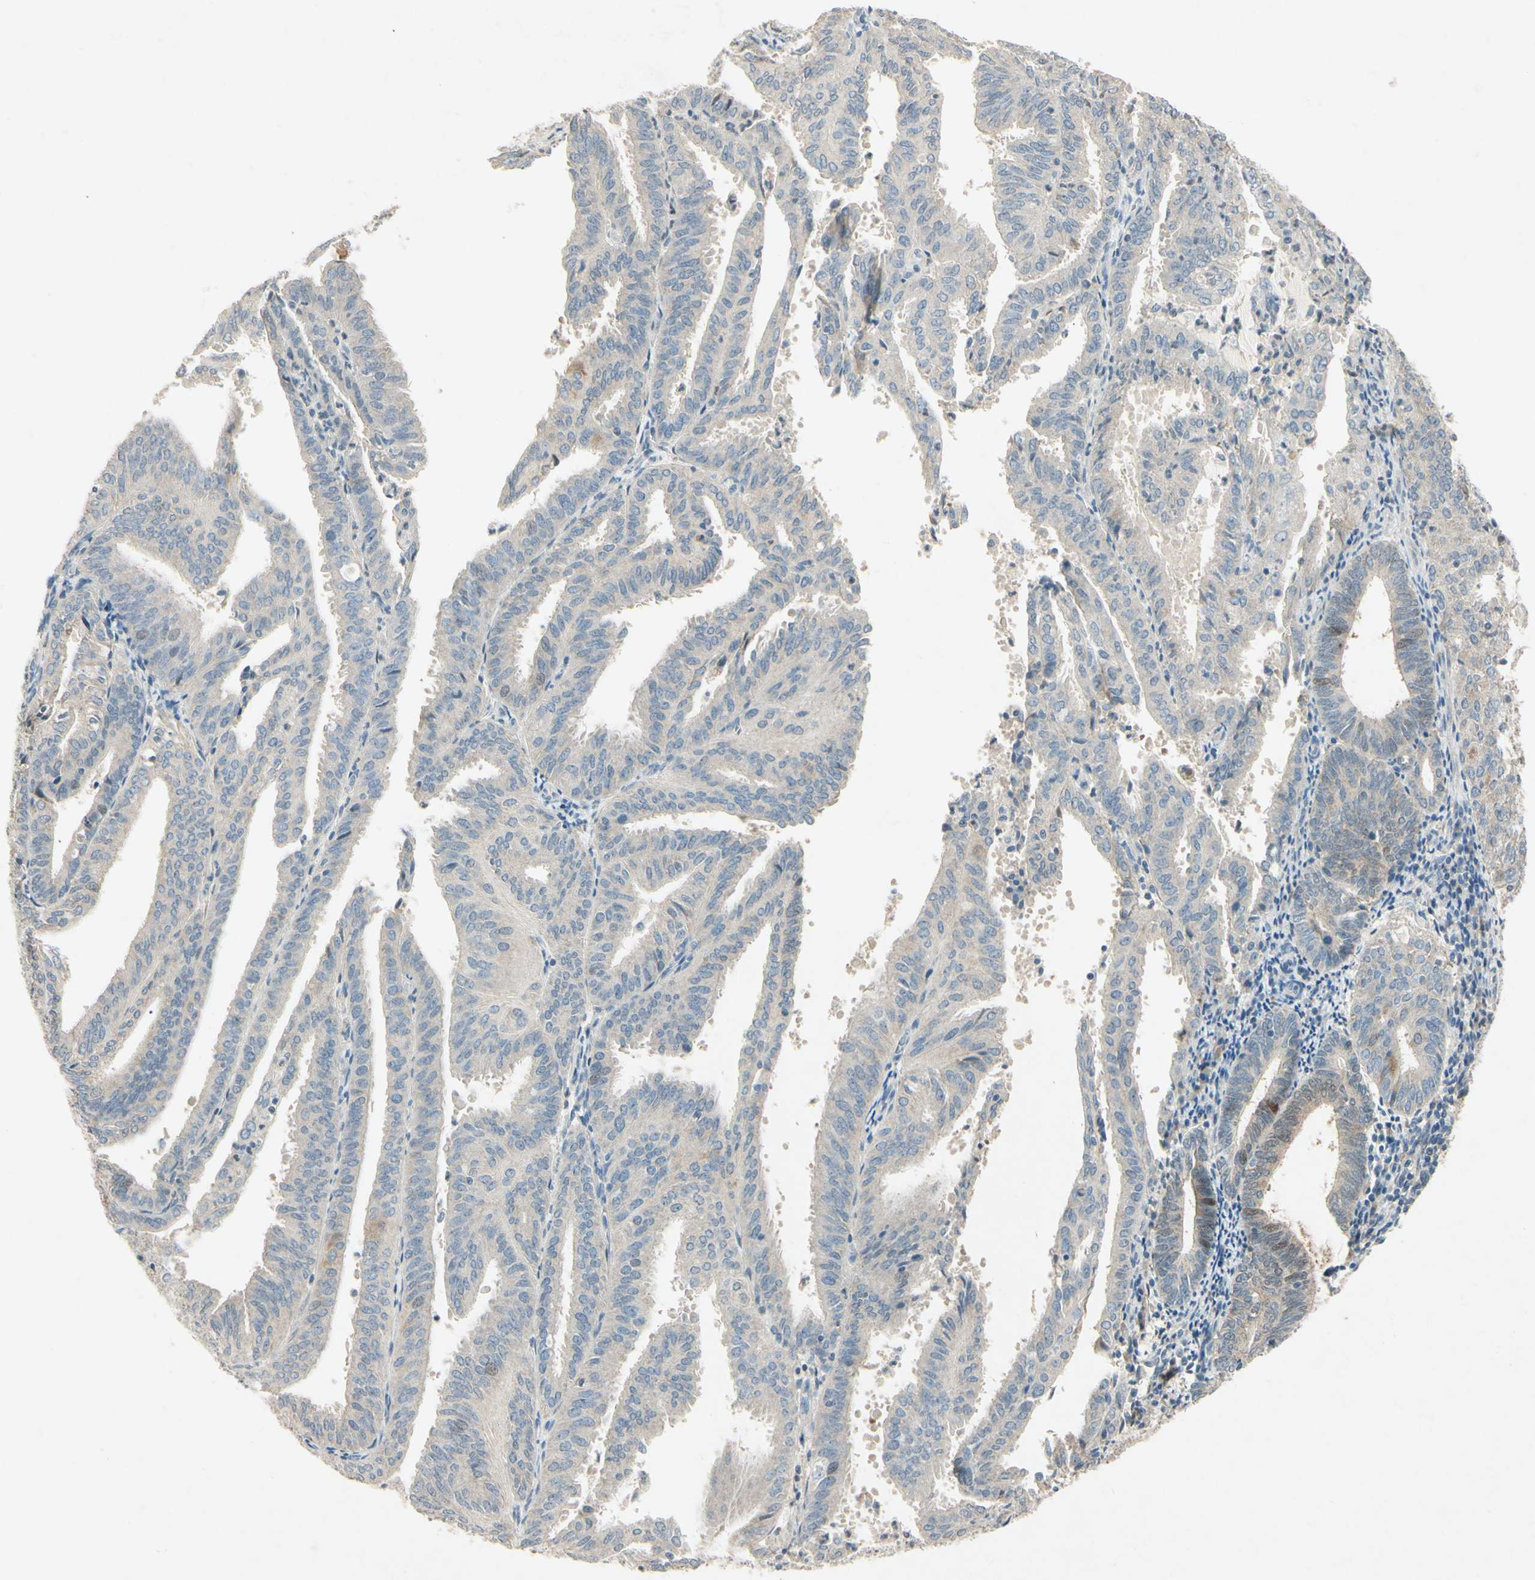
{"staining": {"intensity": "weak", "quantity": "25%-75%", "location": "cytoplasmic/membranous"}, "tissue": "endometrial cancer", "cell_type": "Tumor cells", "image_type": "cancer", "snomed": [{"axis": "morphology", "description": "Adenocarcinoma, NOS"}, {"axis": "topography", "description": "Uterus"}], "caption": "Protein staining demonstrates weak cytoplasmic/membranous staining in about 25%-75% of tumor cells in endometrial cancer. (IHC, brightfield microscopy, high magnification).", "gene": "HSPA1B", "patient": {"sex": "female", "age": 60}}